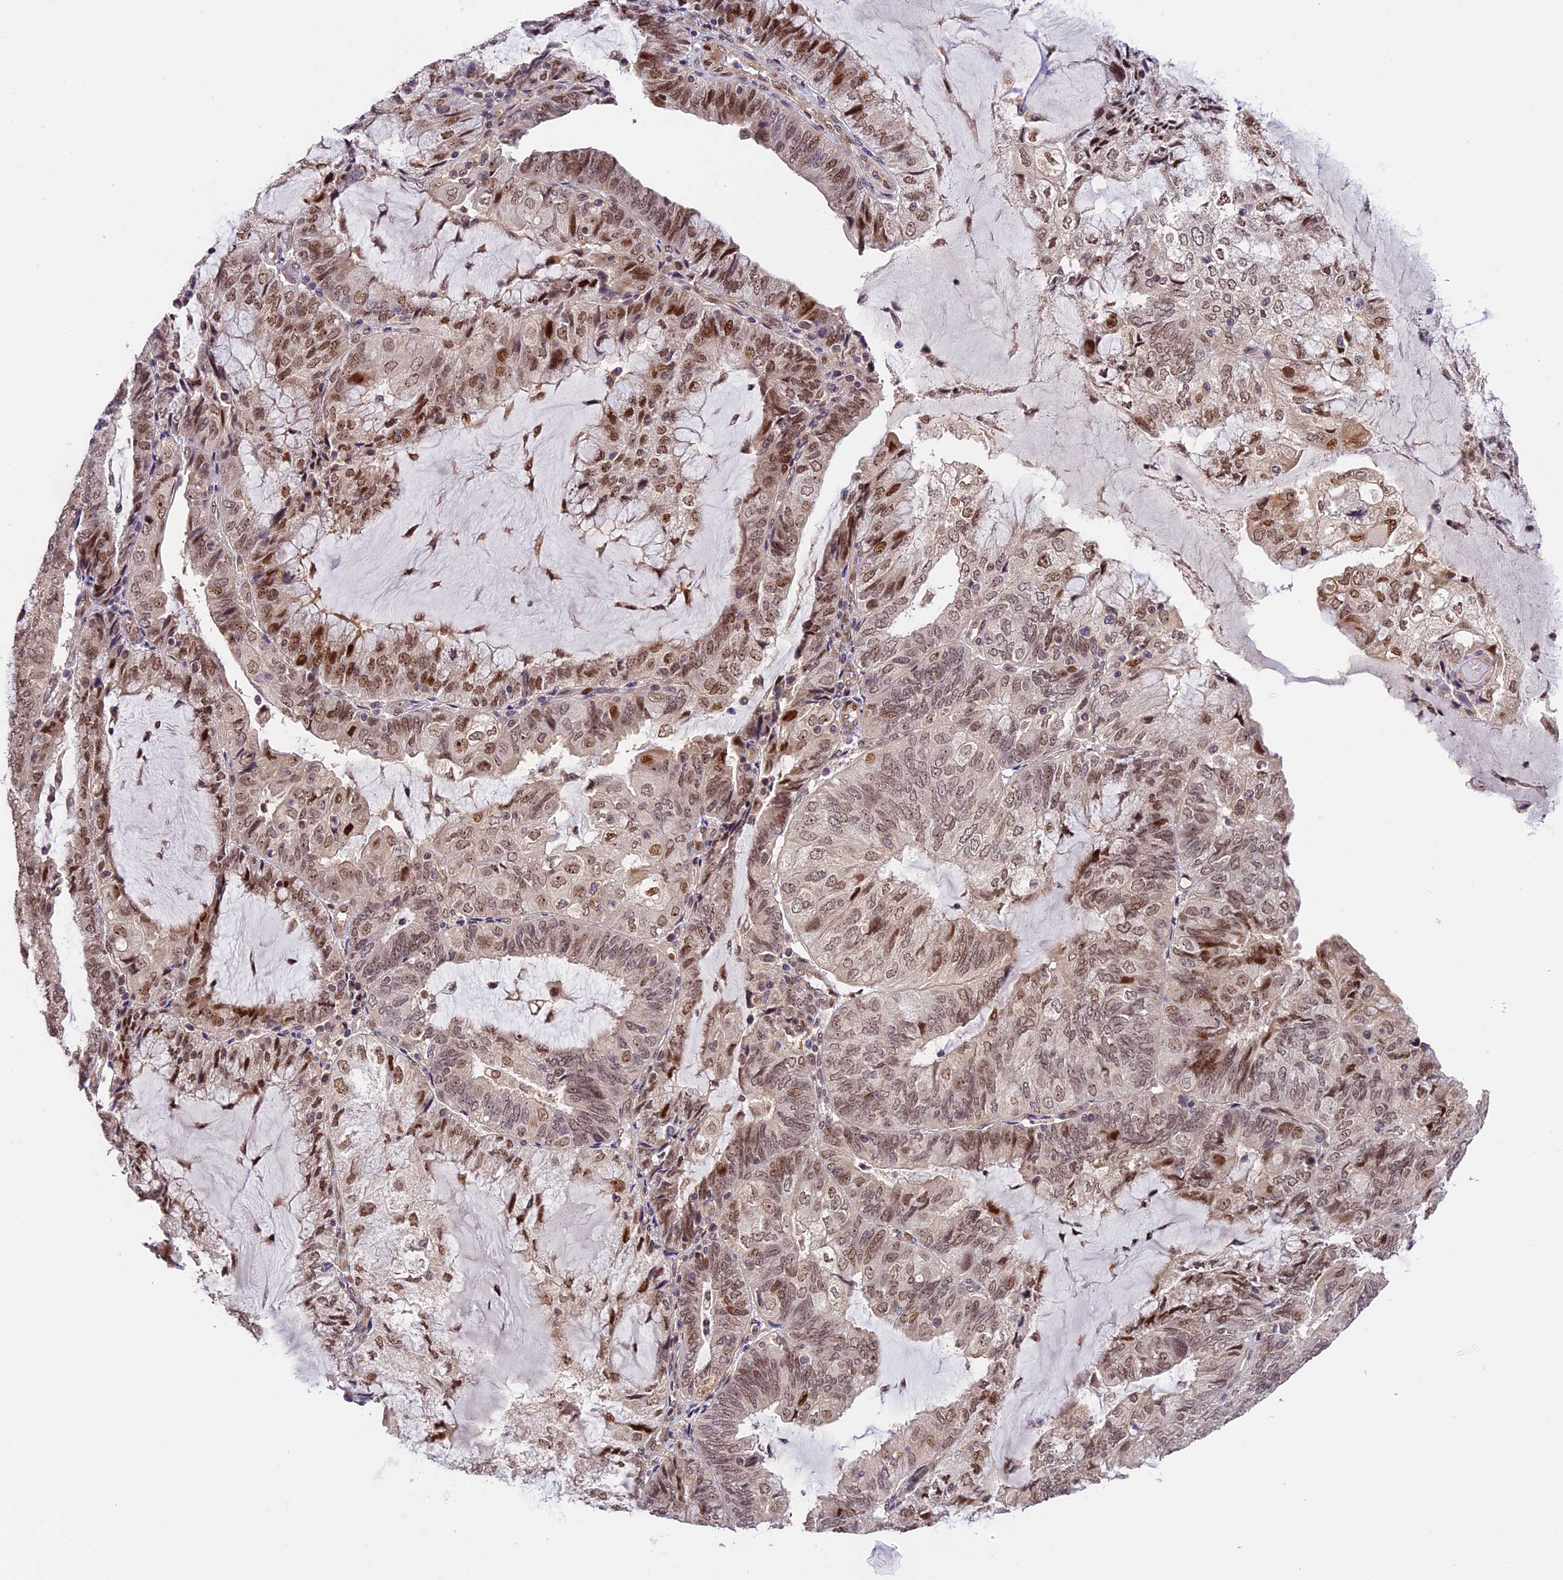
{"staining": {"intensity": "moderate", "quantity": "25%-75%", "location": "nuclear"}, "tissue": "endometrial cancer", "cell_type": "Tumor cells", "image_type": "cancer", "snomed": [{"axis": "morphology", "description": "Adenocarcinoma, NOS"}, {"axis": "topography", "description": "Endometrium"}], "caption": "The photomicrograph shows staining of endometrial cancer, revealing moderate nuclear protein positivity (brown color) within tumor cells.", "gene": "ZAR1L", "patient": {"sex": "female", "age": 81}}